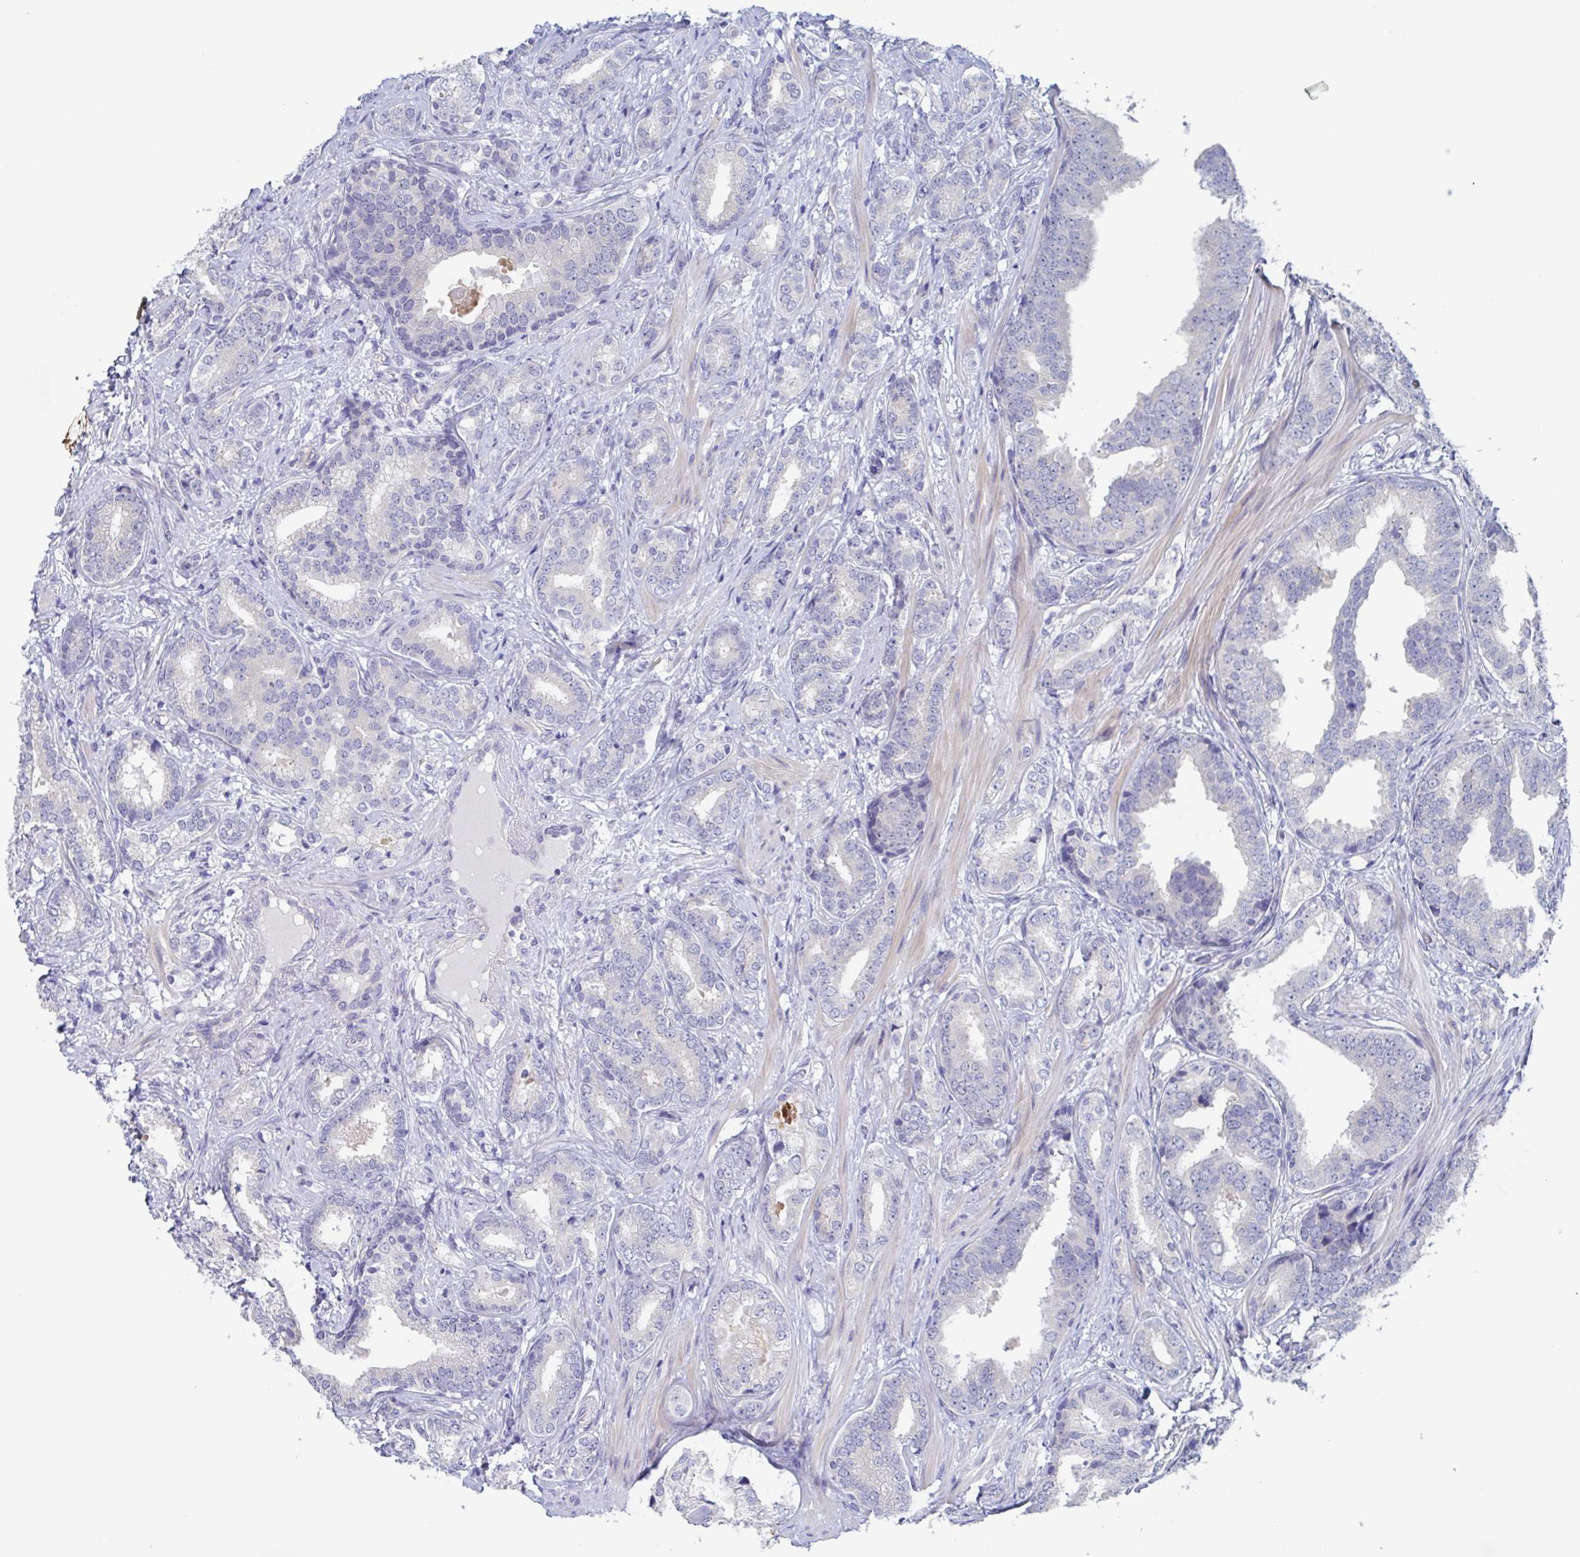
{"staining": {"intensity": "negative", "quantity": "none", "location": "none"}, "tissue": "prostate cancer", "cell_type": "Tumor cells", "image_type": "cancer", "snomed": [{"axis": "morphology", "description": "Adenocarcinoma, High grade"}, {"axis": "topography", "description": "Prostate"}], "caption": "Immunohistochemical staining of human prostate adenocarcinoma (high-grade) reveals no significant expression in tumor cells.", "gene": "ST14", "patient": {"sex": "male", "age": 62}}